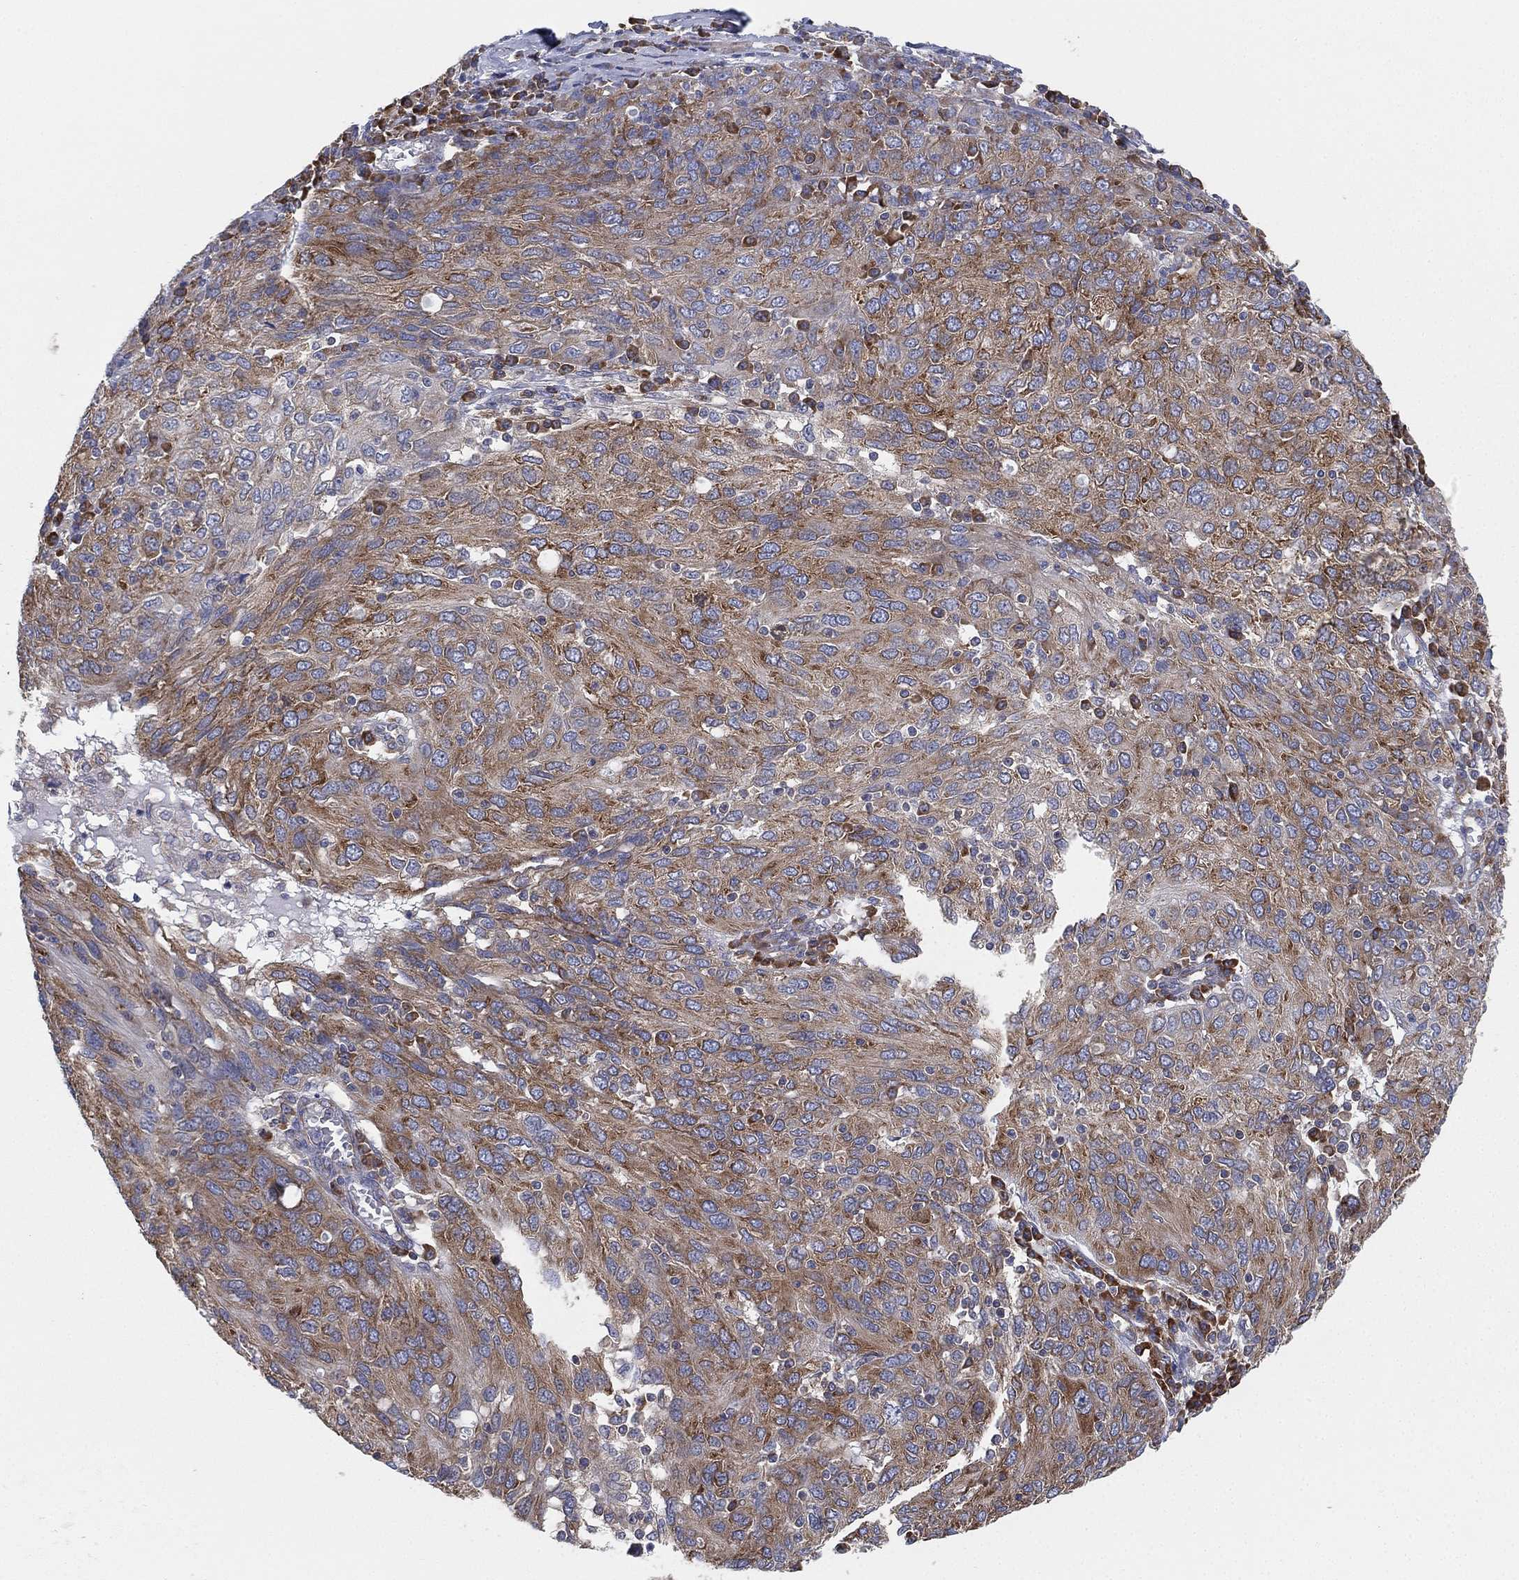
{"staining": {"intensity": "strong", "quantity": "25%-75%", "location": "cytoplasmic/membranous"}, "tissue": "ovarian cancer", "cell_type": "Tumor cells", "image_type": "cancer", "snomed": [{"axis": "morphology", "description": "Carcinoma, endometroid"}, {"axis": "topography", "description": "Ovary"}], "caption": "Tumor cells exhibit high levels of strong cytoplasmic/membranous staining in approximately 25%-75% of cells in human ovarian cancer (endometroid carcinoma).", "gene": "FARSA", "patient": {"sex": "female", "age": 50}}